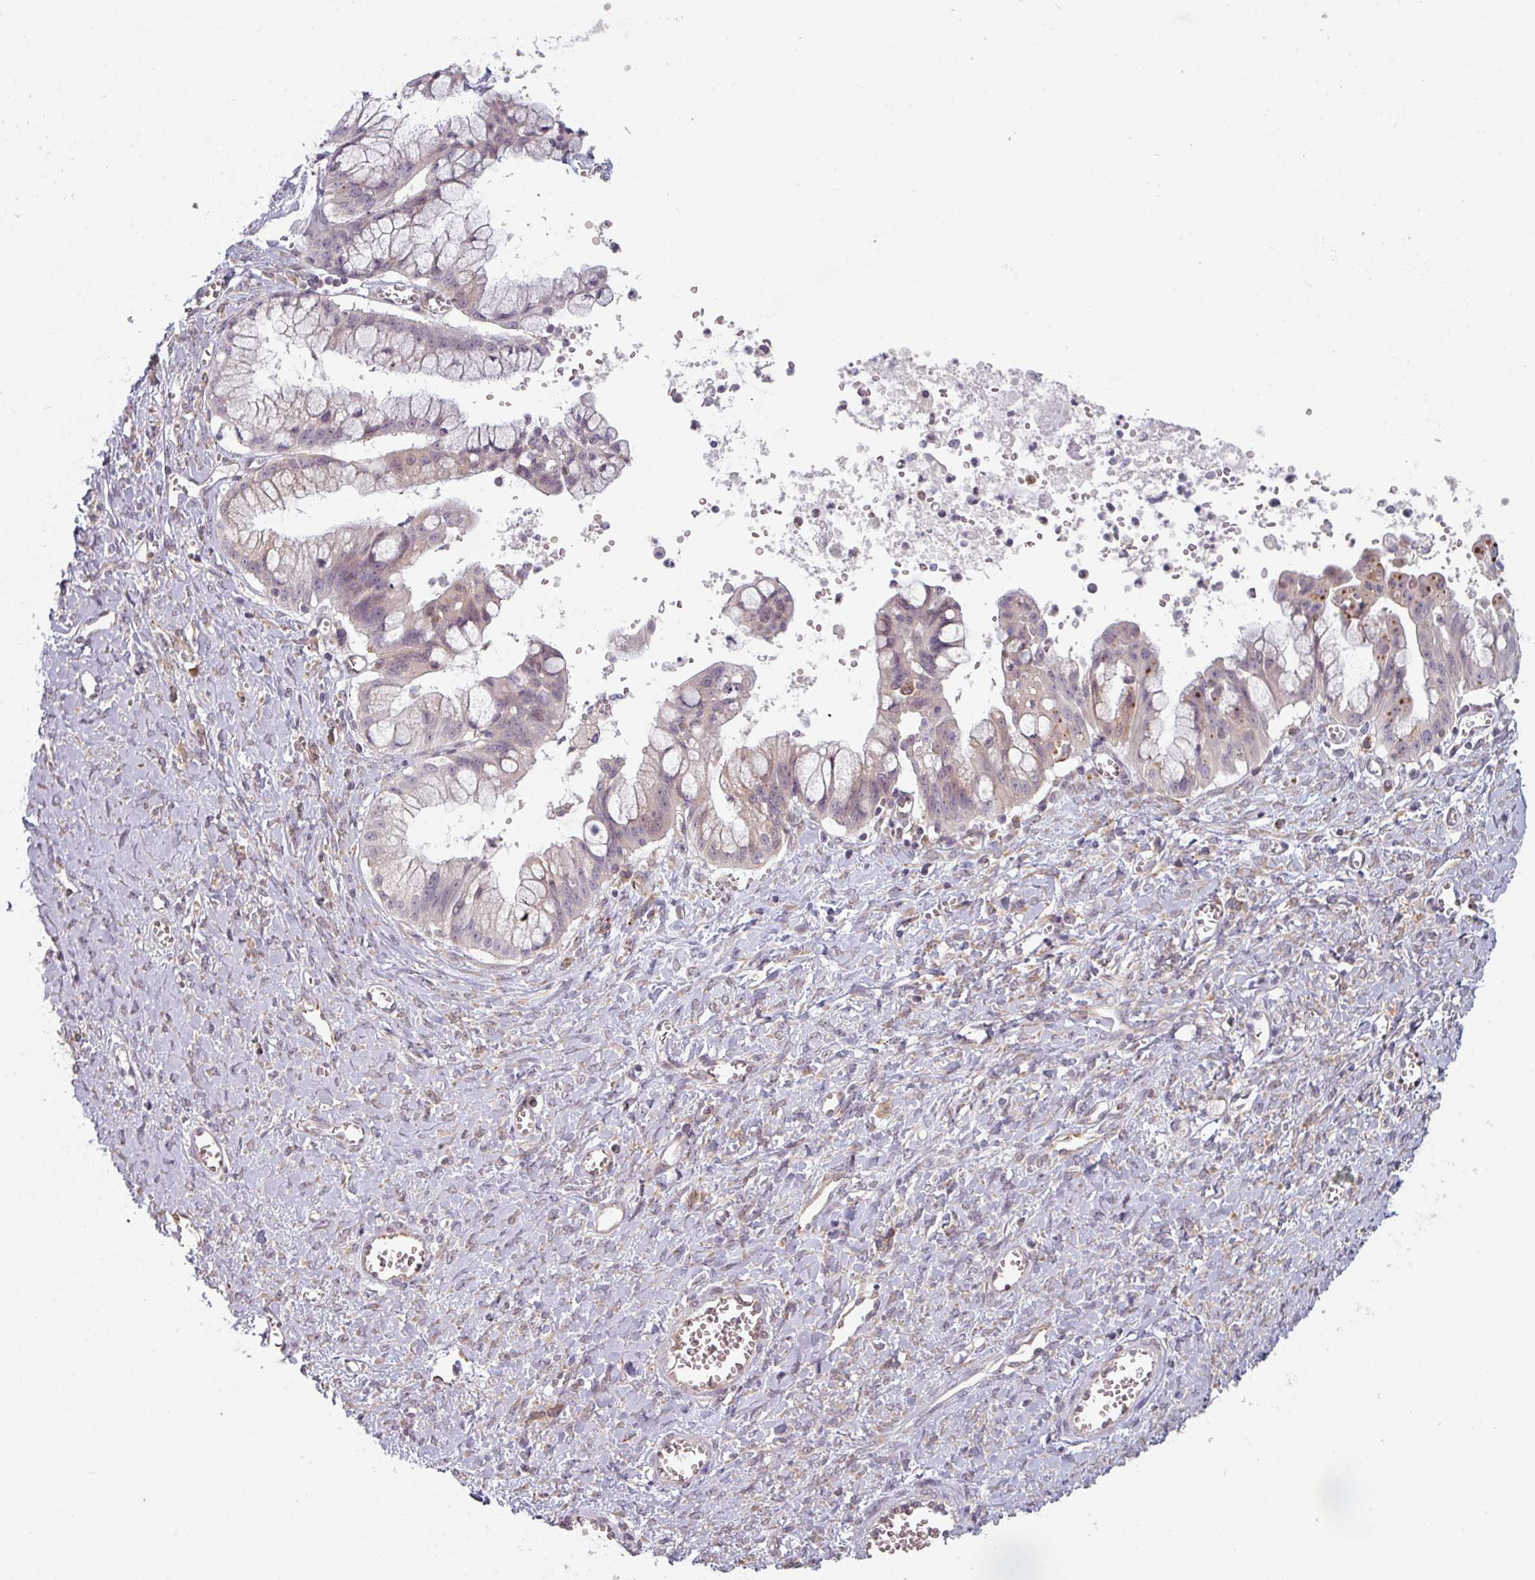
{"staining": {"intensity": "weak", "quantity": "<25%", "location": "cytoplasmic/membranous"}, "tissue": "ovarian cancer", "cell_type": "Tumor cells", "image_type": "cancer", "snomed": [{"axis": "morphology", "description": "Cystadenocarcinoma, mucinous, NOS"}, {"axis": "topography", "description": "Ovary"}], "caption": "Immunohistochemistry of human ovarian mucinous cystadenocarcinoma exhibits no staining in tumor cells.", "gene": "TAPT1", "patient": {"sex": "female", "age": 70}}